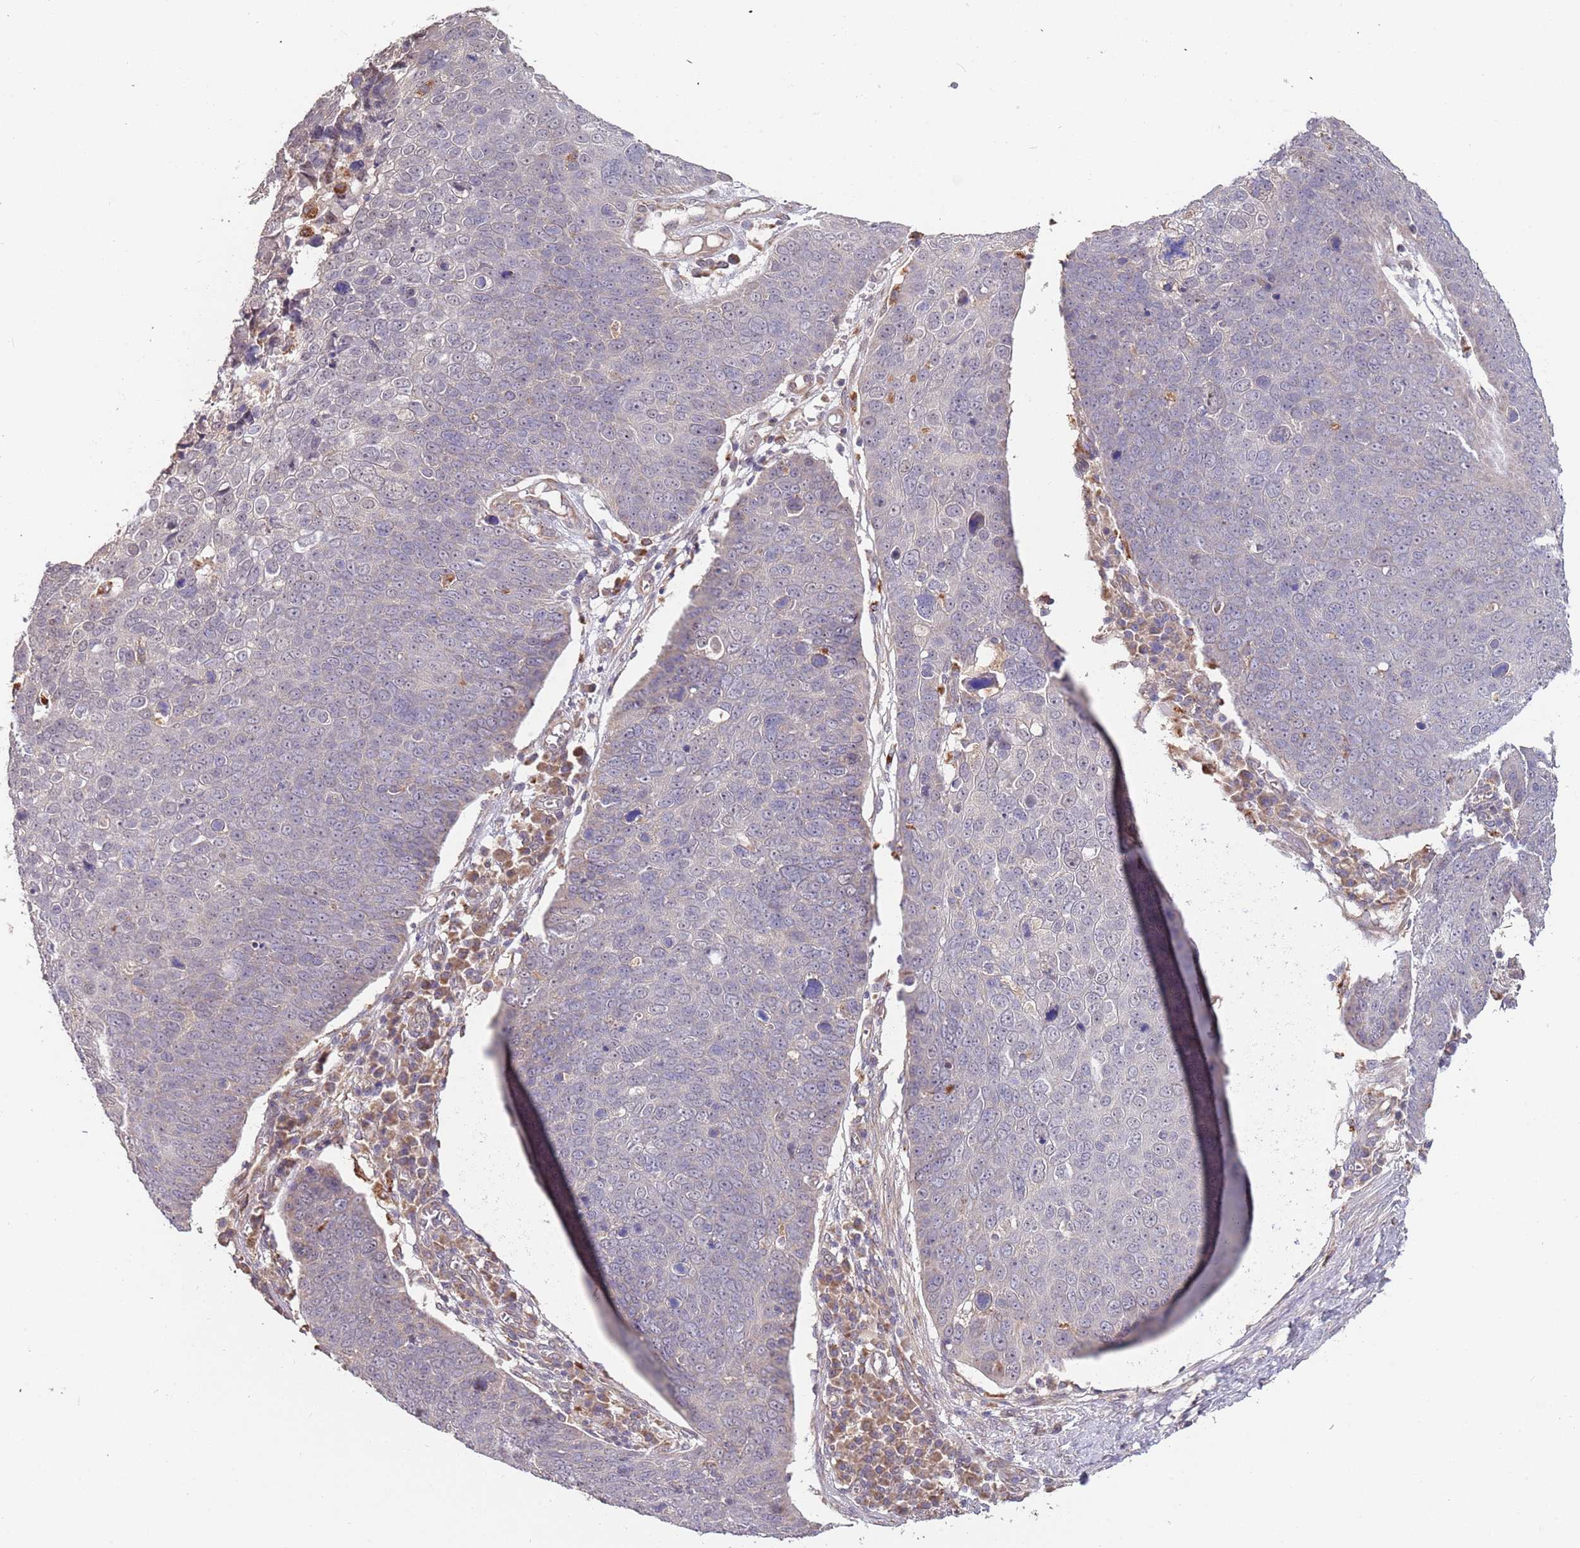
{"staining": {"intensity": "negative", "quantity": "none", "location": "none"}, "tissue": "skin cancer", "cell_type": "Tumor cells", "image_type": "cancer", "snomed": [{"axis": "morphology", "description": "Squamous cell carcinoma, NOS"}, {"axis": "topography", "description": "Skin"}], "caption": "Tumor cells show no significant staining in skin cancer (squamous cell carcinoma).", "gene": "TMEM64", "patient": {"sex": "male", "age": 71}}